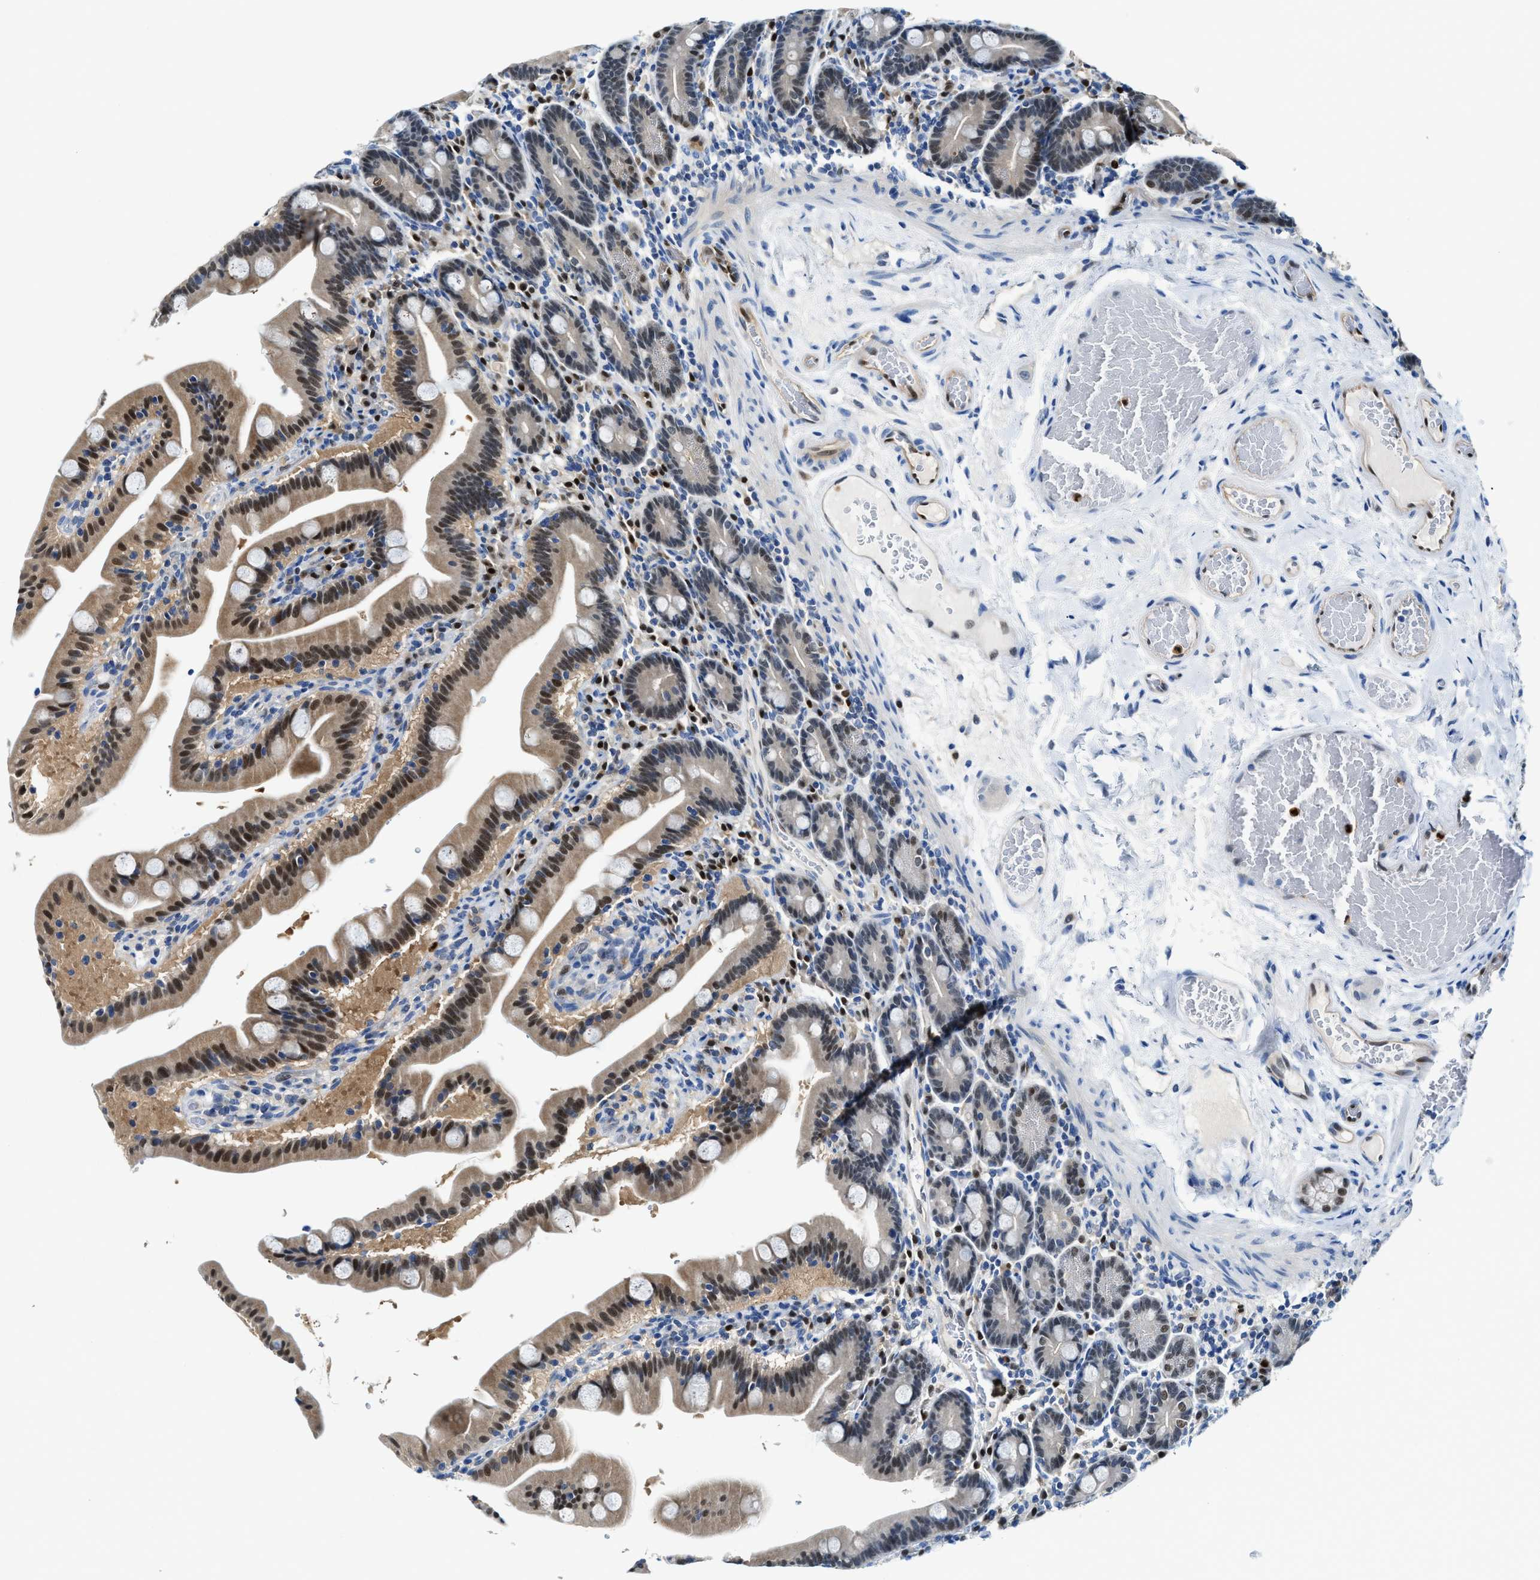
{"staining": {"intensity": "moderate", "quantity": ">75%", "location": "cytoplasmic/membranous,nuclear"}, "tissue": "duodenum", "cell_type": "Glandular cells", "image_type": "normal", "snomed": [{"axis": "morphology", "description": "Normal tissue, NOS"}, {"axis": "topography", "description": "Duodenum"}], "caption": "A photomicrograph of duodenum stained for a protein demonstrates moderate cytoplasmic/membranous,nuclear brown staining in glandular cells.", "gene": "LTA4H", "patient": {"sex": "male", "age": 54}}